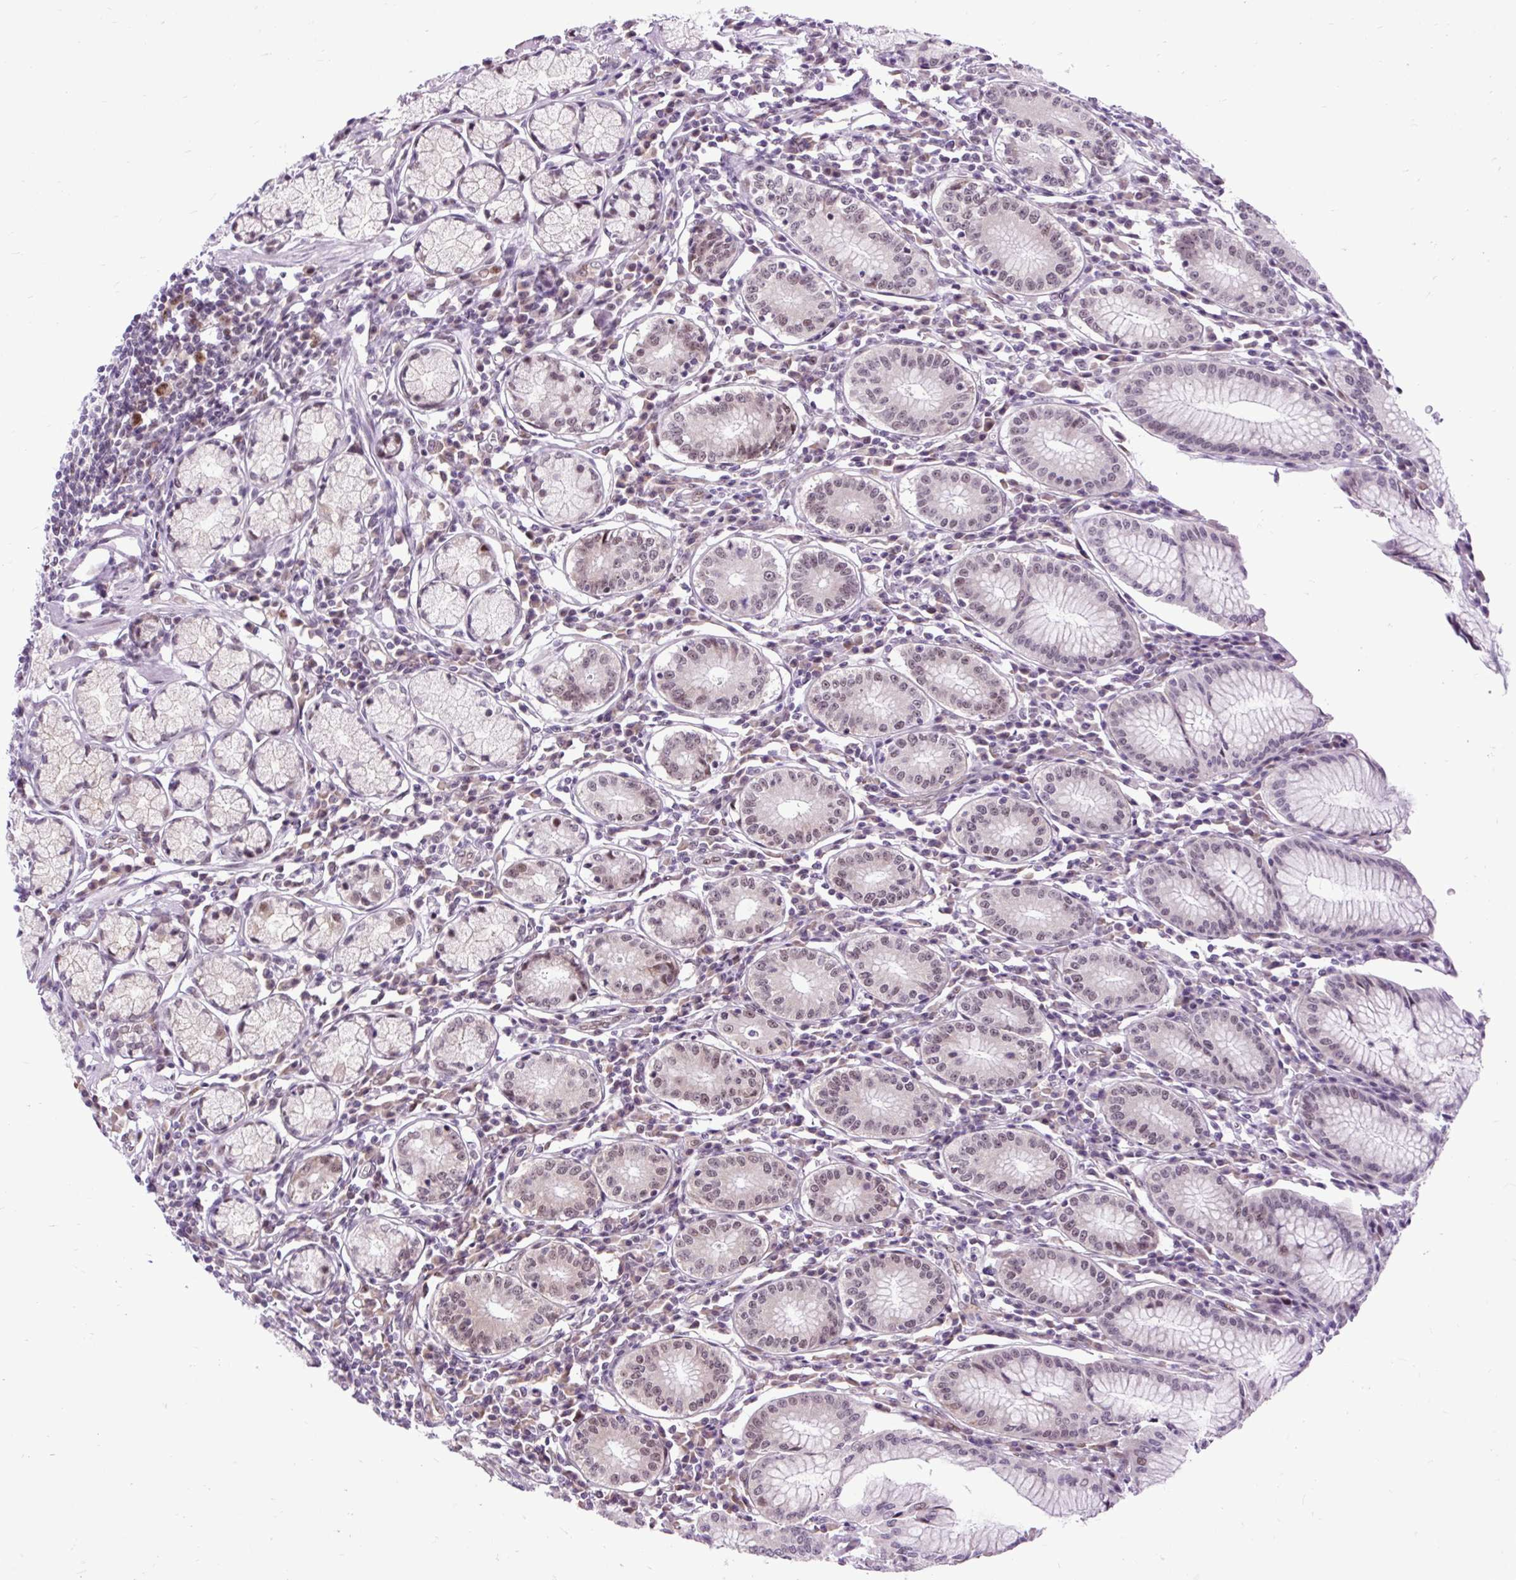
{"staining": {"intensity": "moderate", "quantity": ">75%", "location": "nuclear"}, "tissue": "stomach", "cell_type": "Glandular cells", "image_type": "normal", "snomed": [{"axis": "morphology", "description": "Normal tissue, NOS"}, {"axis": "topography", "description": "Stomach"}], "caption": "Immunohistochemistry of benign human stomach demonstrates medium levels of moderate nuclear expression in approximately >75% of glandular cells.", "gene": "CLK2", "patient": {"sex": "male", "age": 55}}